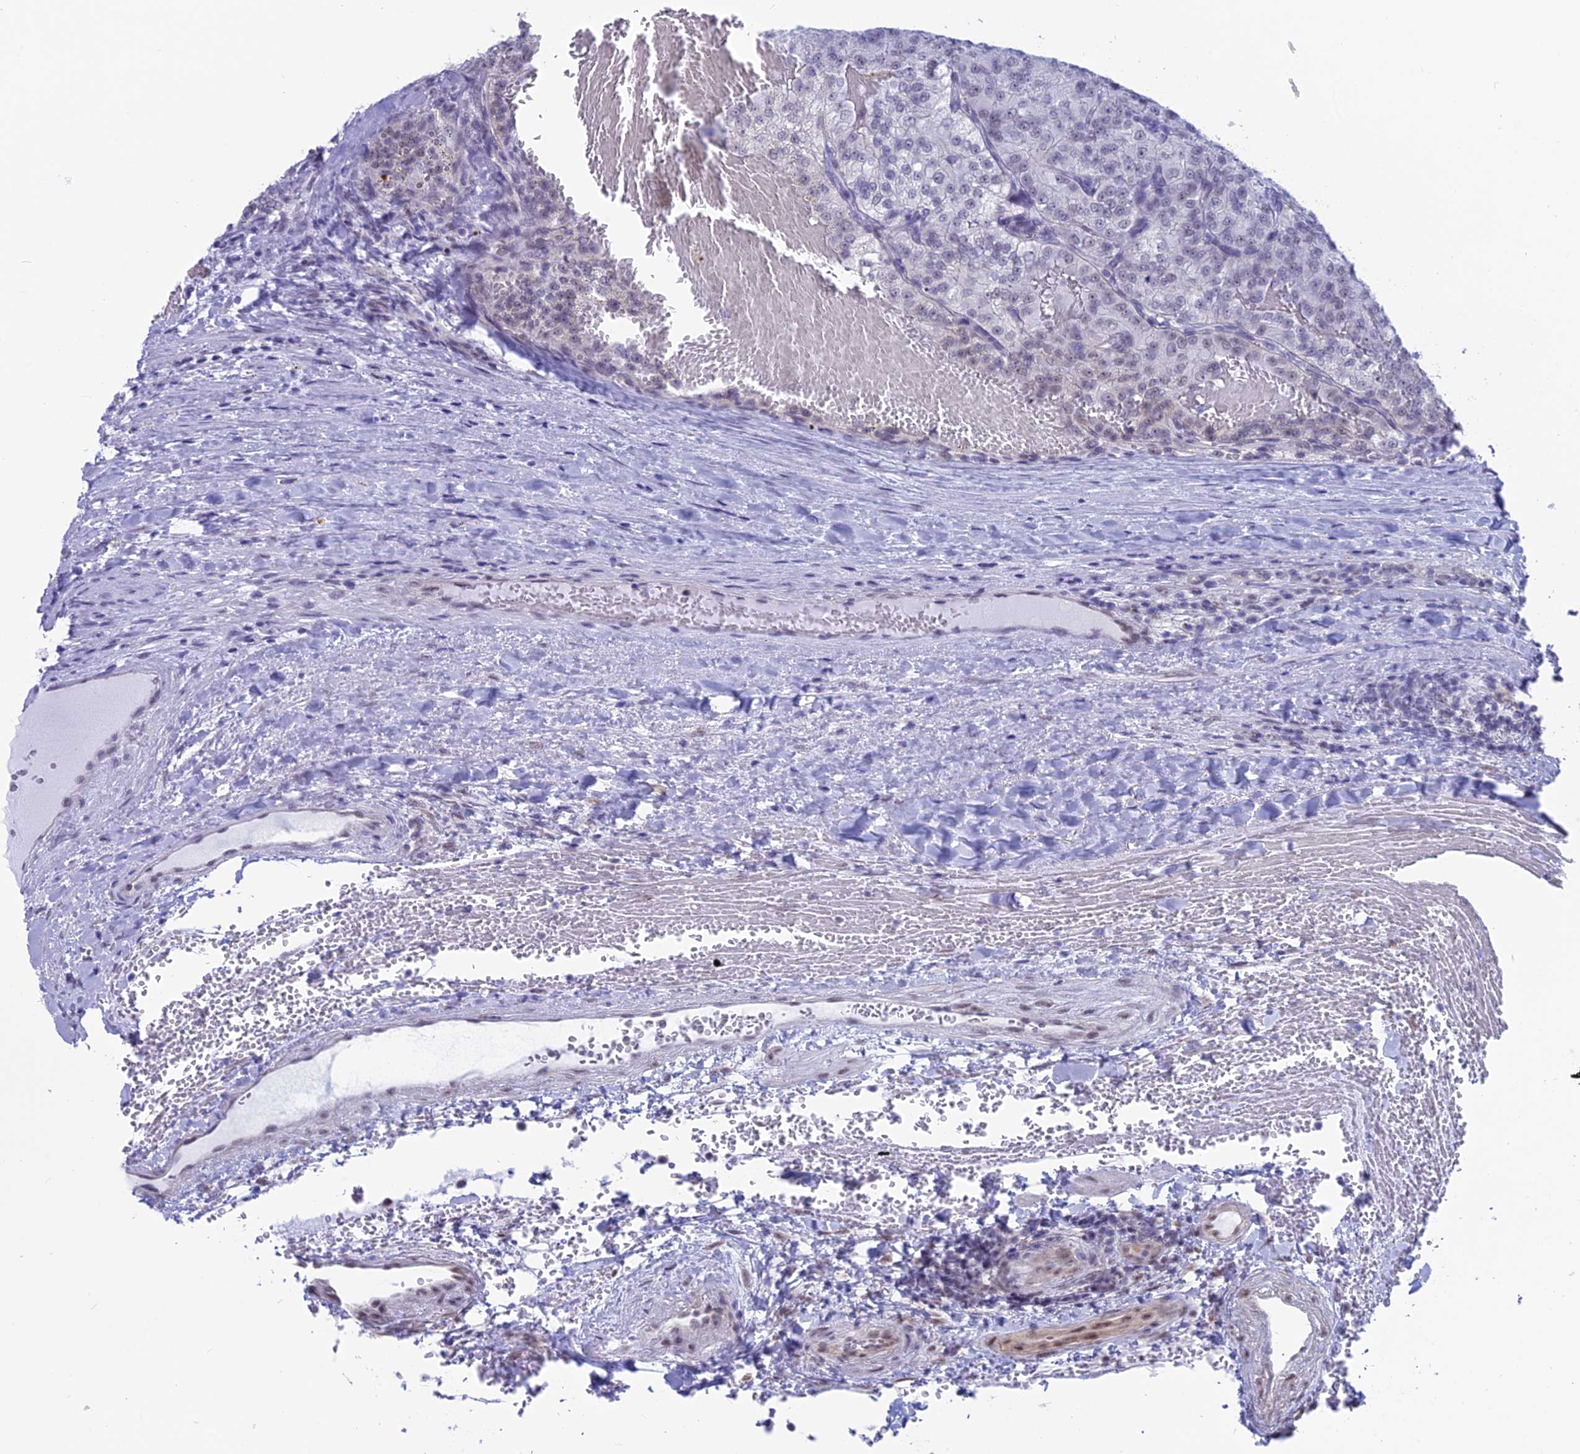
{"staining": {"intensity": "weak", "quantity": "<25%", "location": "nuclear"}, "tissue": "renal cancer", "cell_type": "Tumor cells", "image_type": "cancer", "snomed": [{"axis": "morphology", "description": "Adenocarcinoma, NOS"}, {"axis": "topography", "description": "Kidney"}], "caption": "Immunohistochemistry of human adenocarcinoma (renal) shows no positivity in tumor cells.", "gene": "SRSF5", "patient": {"sex": "female", "age": 63}}